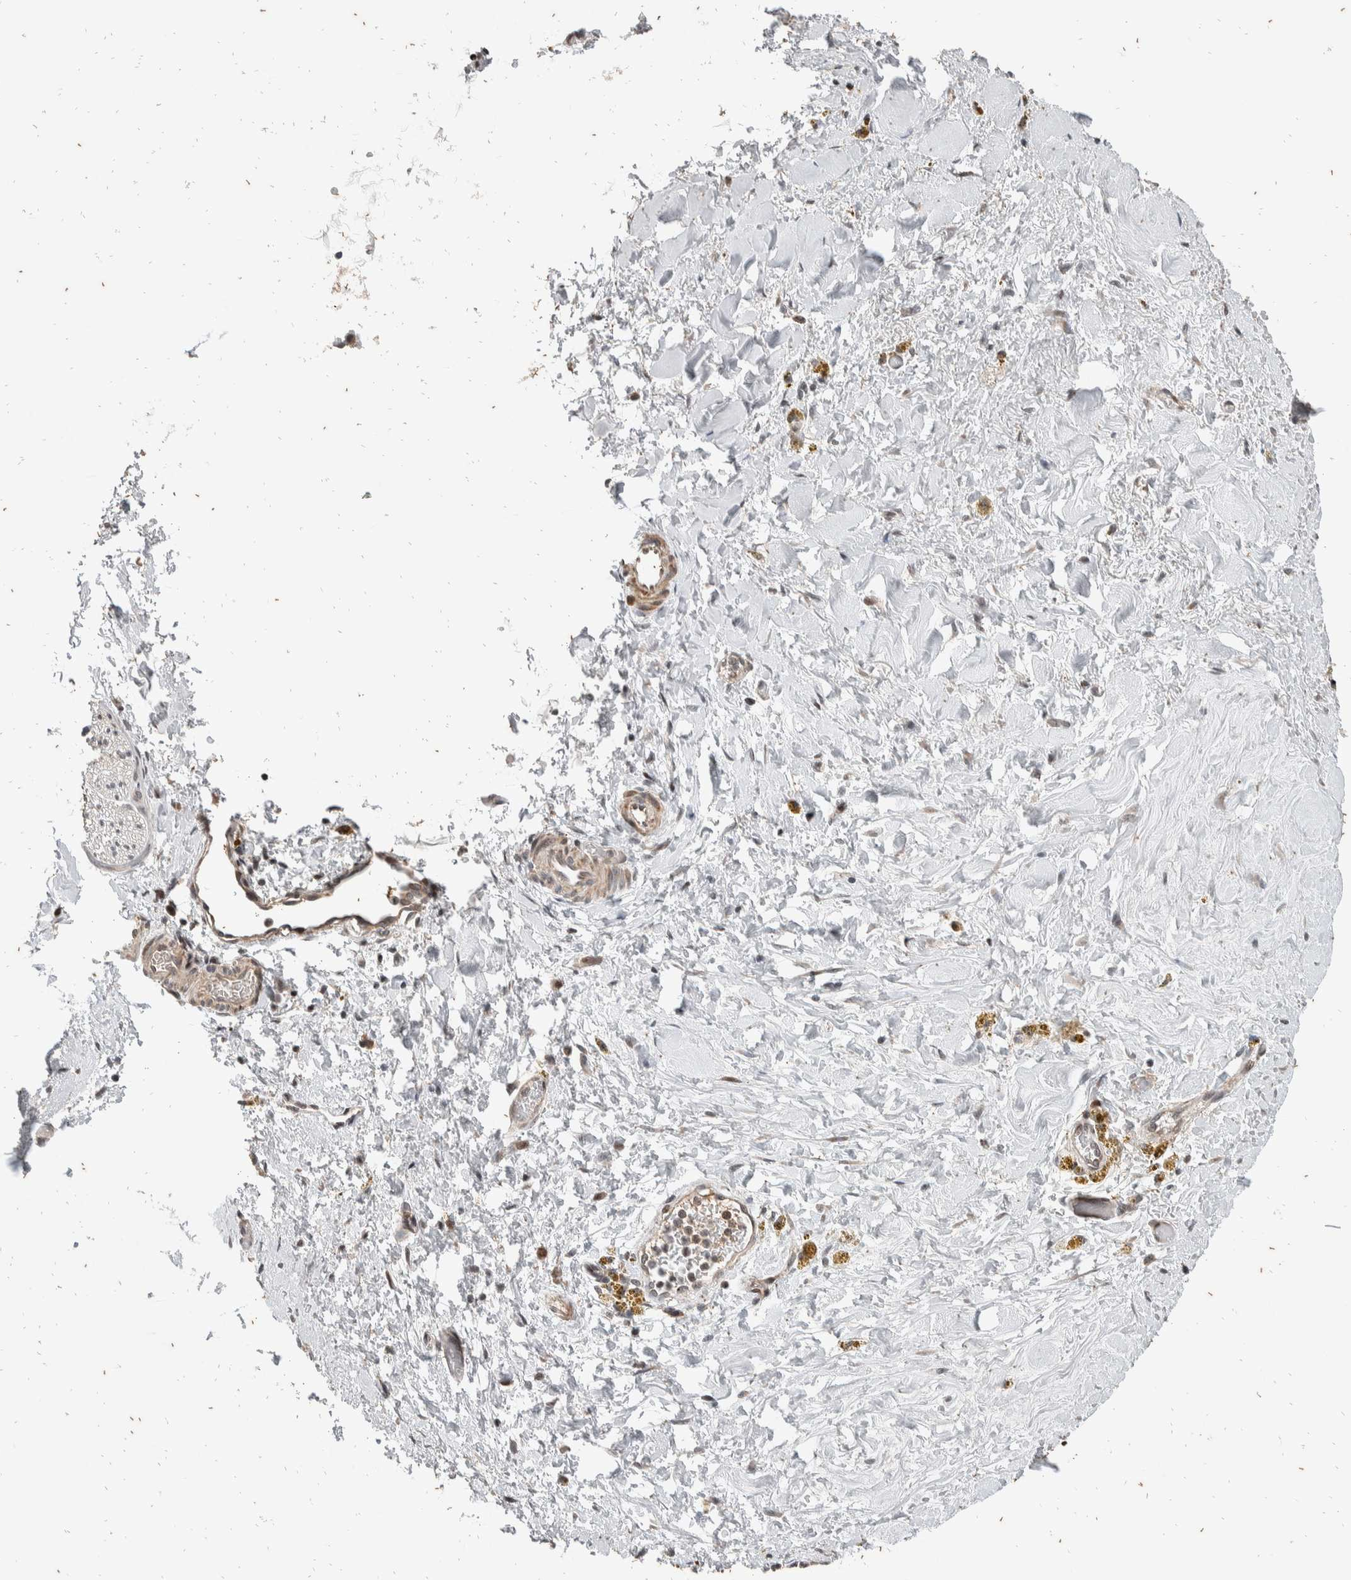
{"staining": {"intensity": "weak", "quantity": ">75%", "location": "cytoplasmic/membranous"}, "tissue": "adipose tissue", "cell_type": "Adipocytes", "image_type": "normal", "snomed": [{"axis": "morphology", "description": "Normal tissue, NOS"}, {"axis": "topography", "description": "Kidney"}, {"axis": "topography", "description": "Peripheral nerve tissue"}], "caption": "Immunohistochemical staining of benign adipose tissue exhibits low levels of weak cytoplasmic/membranous positivity in approximately >75% of adipocytes. The staining is performed using DAB brown chromogen to label protein expression. The nuclei are counter-stained blue using hematoxylin.", "gene": "ATXN7L1", "patient": {"sex": "male", "age": 7}}